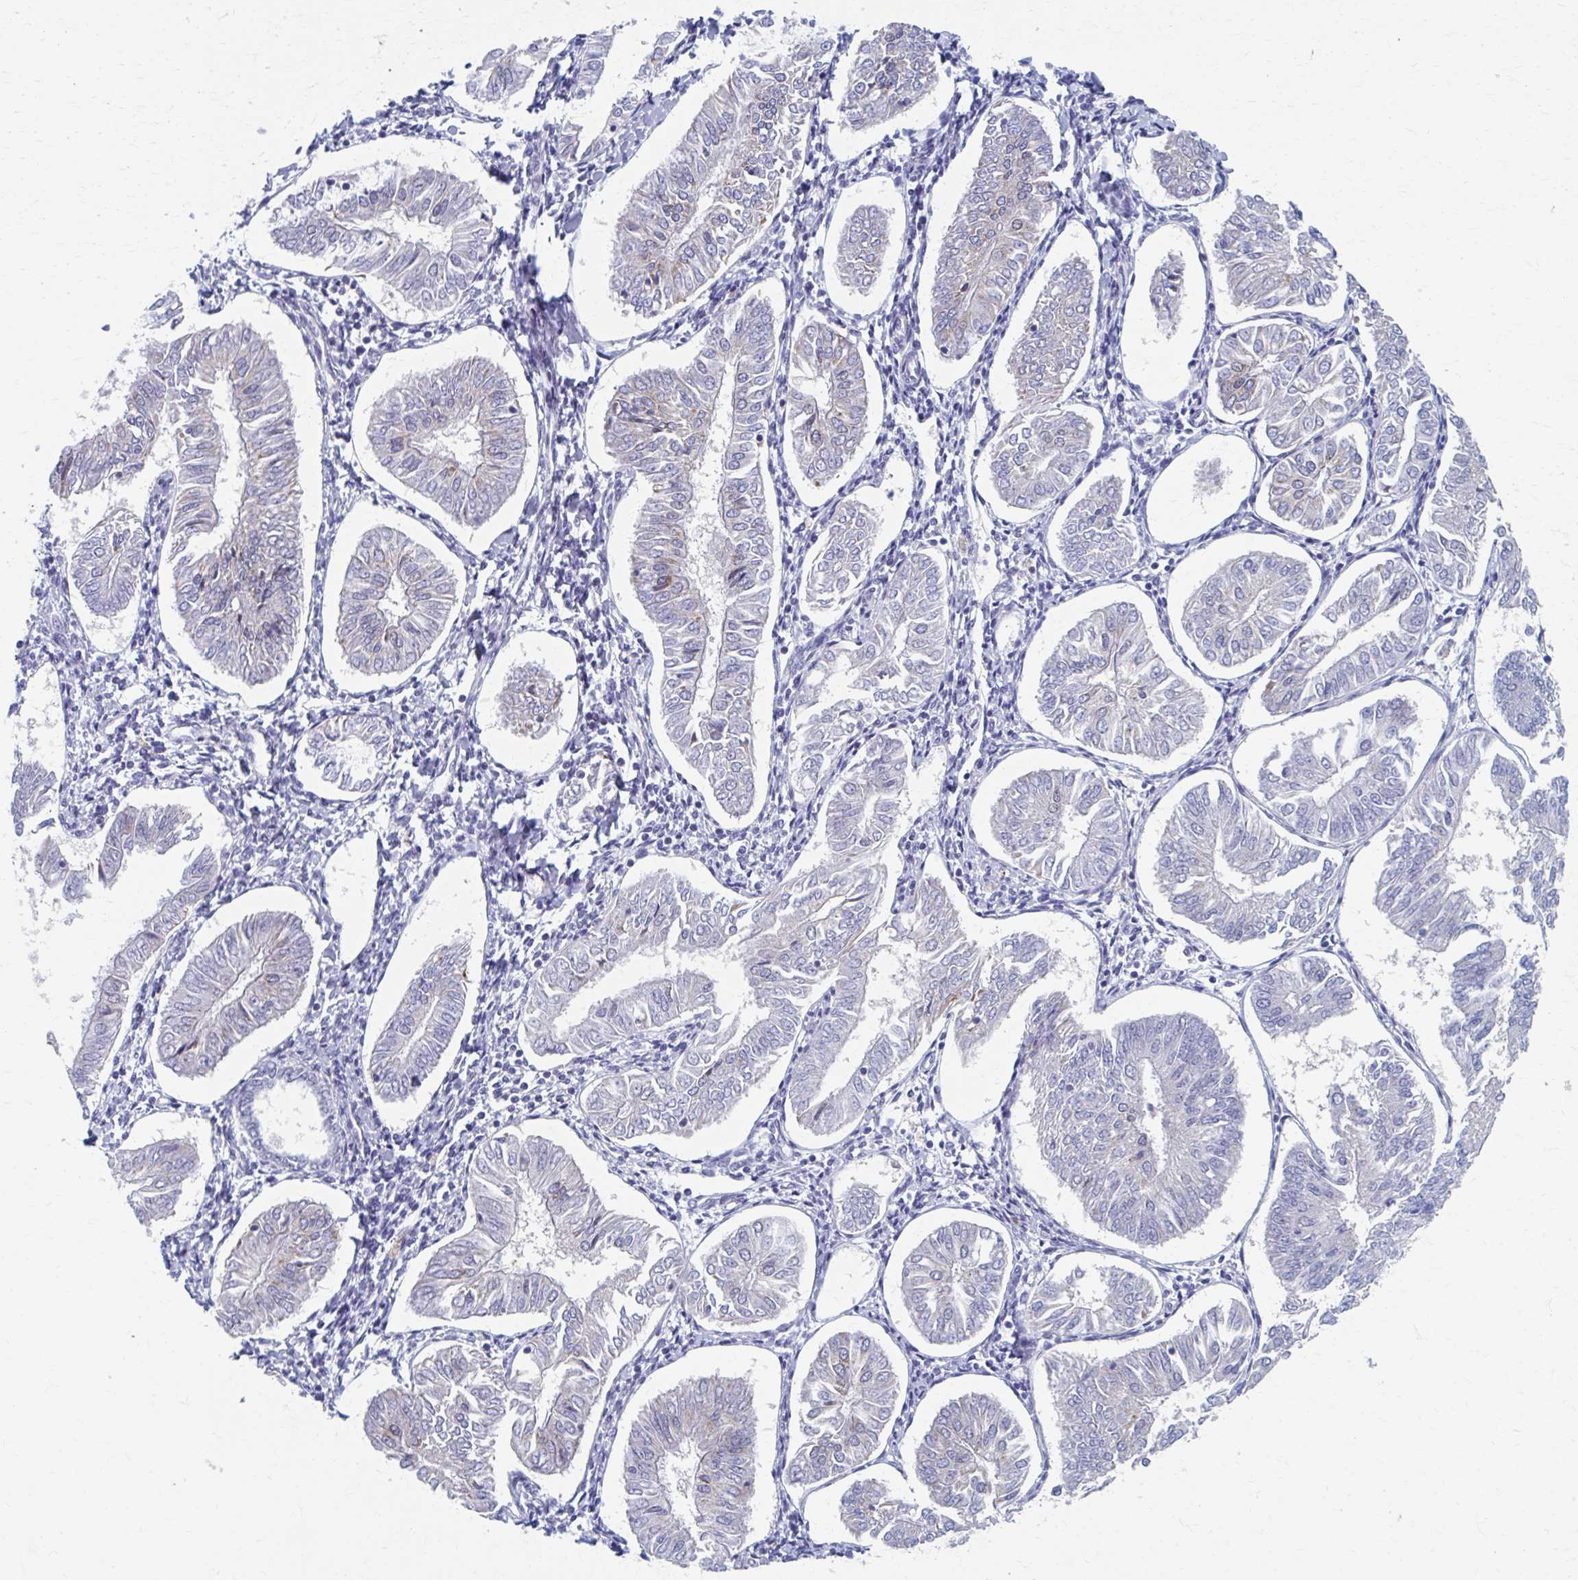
{"staining": {"intensity": "negative", "quantity": "none", "location": "none"}, "tissue": "endometrial cancer", "cell_type": "Tumor cells", "image_type": "cancer", "snomed": [{"axis": "morphology", "description": "Adenocarcinoma, NOS"}, {"axis": "topography", "description": "Endometrium"}], "caption": "A high-resolution image shows IHC staining of adenocarcinoma (endometrial), which shows no significant expression in tumor cells. (DAB (3,3'-diaminobenzidine) immunohistochemistry visualized using brightfield microscopy, high magnification).", "gene": "ABHD16B", "patient": {"sex": "female", "age": 58}}